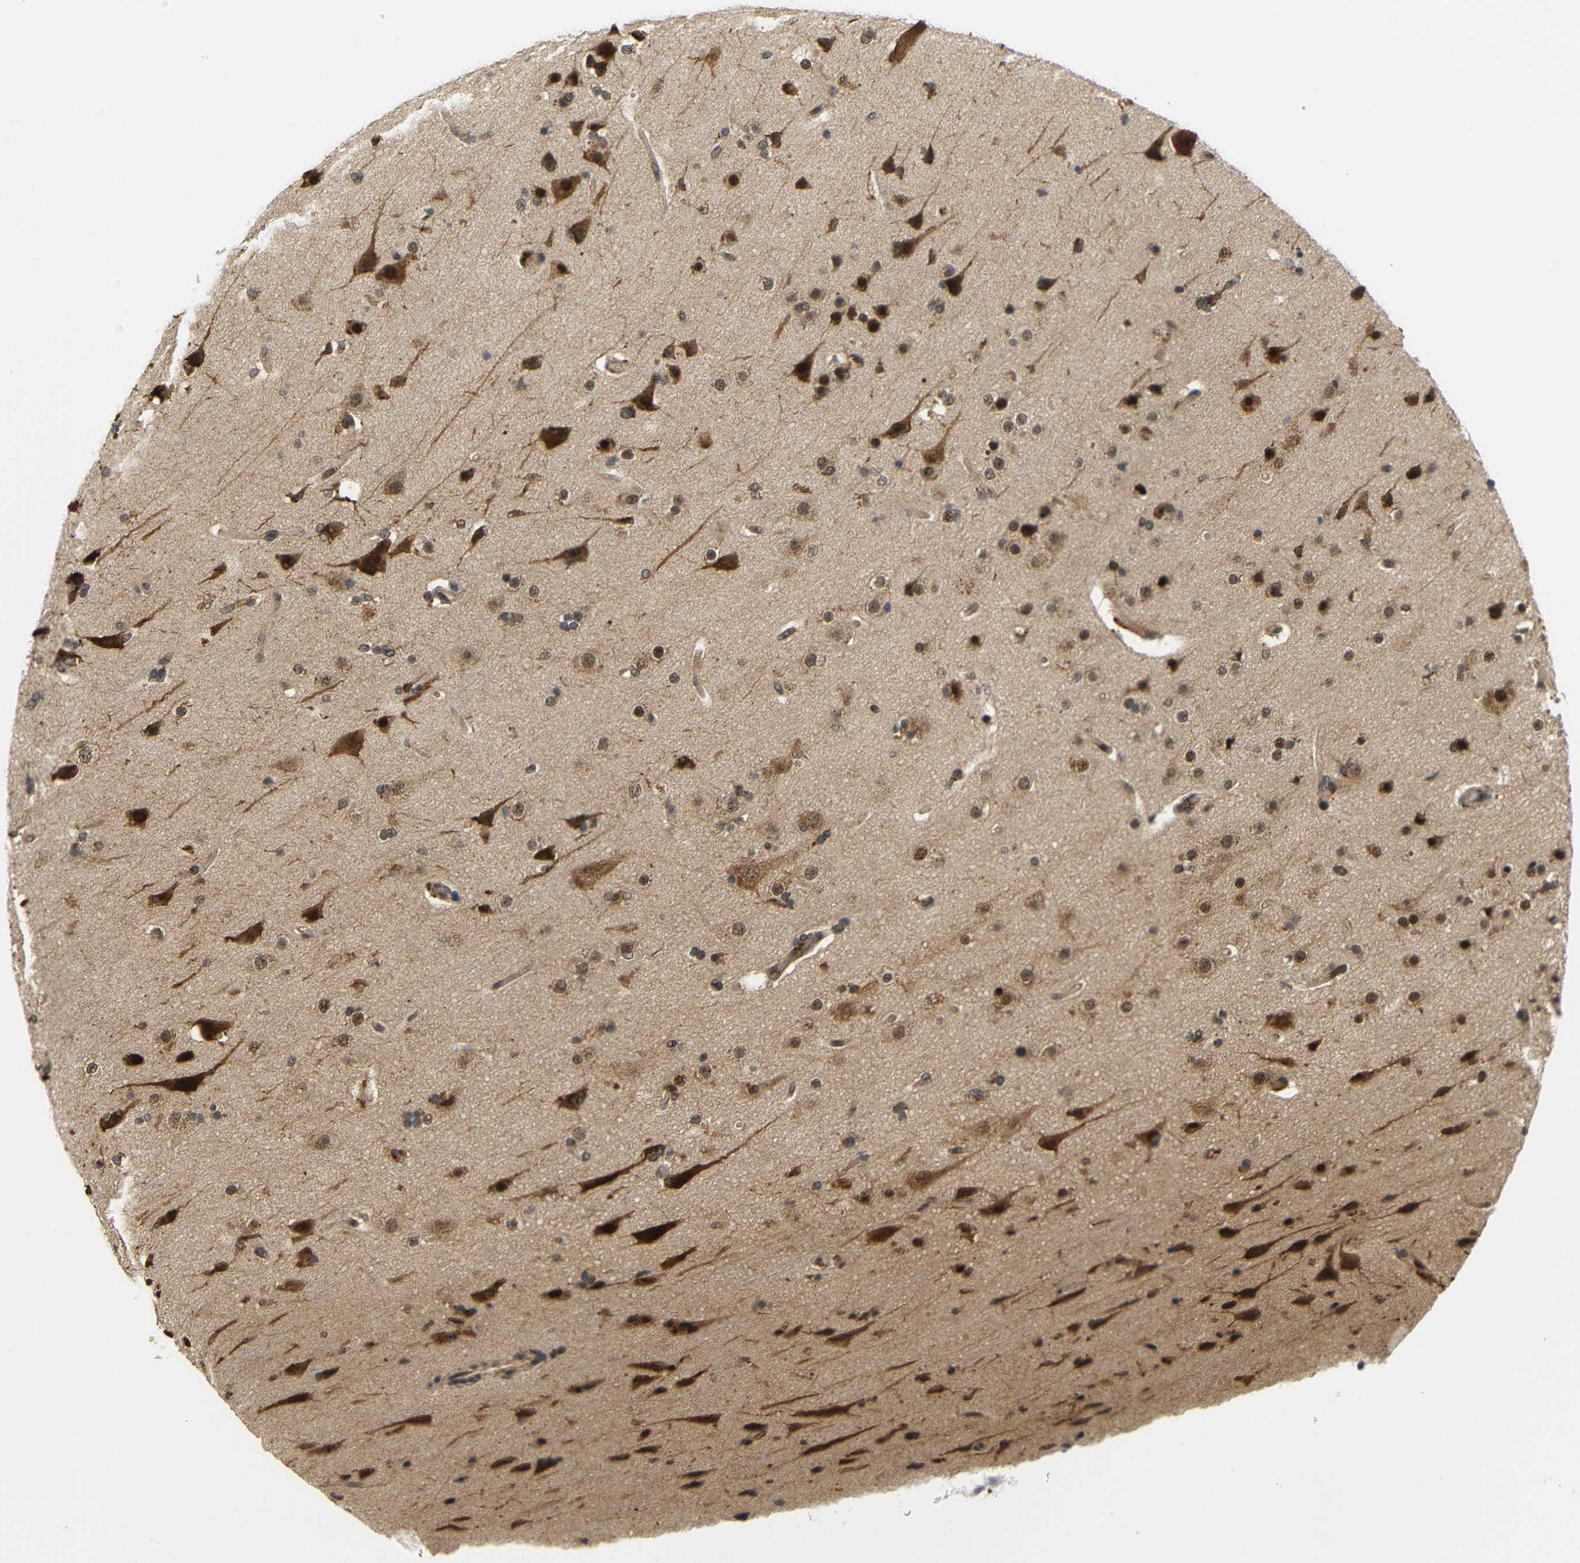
{"staining": {"intensity": "strong", "quantity": ">75%", "location": "cytoplasmic/membranous,nuclear"}, "tissue": "glioma", "cell_type": "Tumor cells", "image_type": "cancer", "snomed": [{"axis": "morphology", "description": "Glioma, malignant, Low grade"}, {"axis": "topography", "description": "Cerebral cortex"}], "caption": "Human malignant low-grade glioma stained for a protein (brown) exhibits strong cytoplasmic/membranous and nuclear positive staining in approximately >75% of tumor cells.", "gene": "GJA5", "patient": {"sex": "female", "age": 47}}